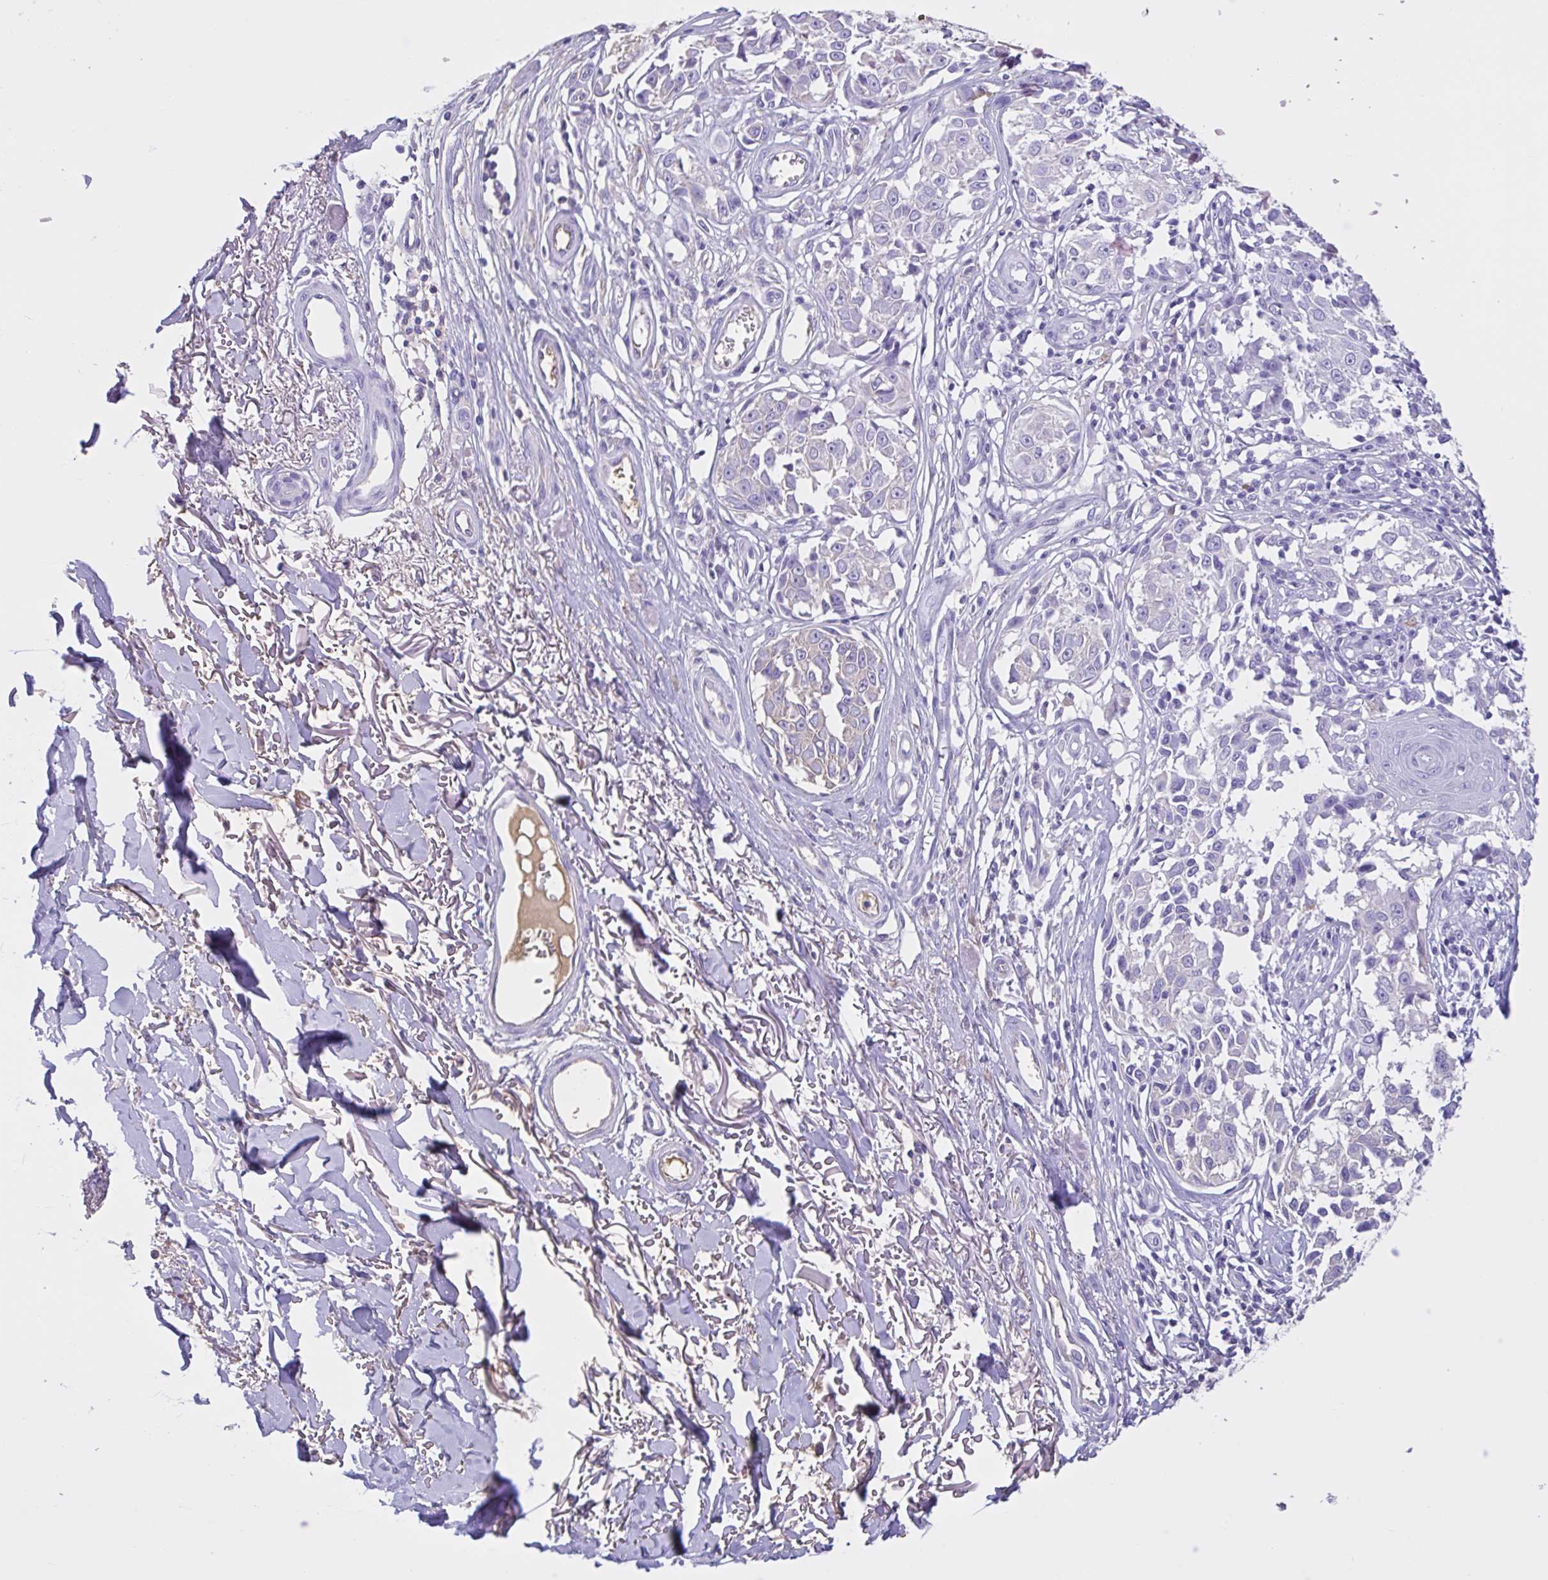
{"staining": {"intensity": "negative", "quantity": "none", "location": "none"}, "tissue": "melanoma", "cell_type": "Tumor cells", "image_type": "cancer", "snomed": [{"axis": "morphology", "description": "Malignant melanoma, NOS"}, {"axis": "topography", "description": "Skin"}], "caption": "This is an immunohistochemistry image of human melanoma. There is no expression in tumor cells.", "gene": "LARGE2", "patient": {"sex": "male", "age": 73}}